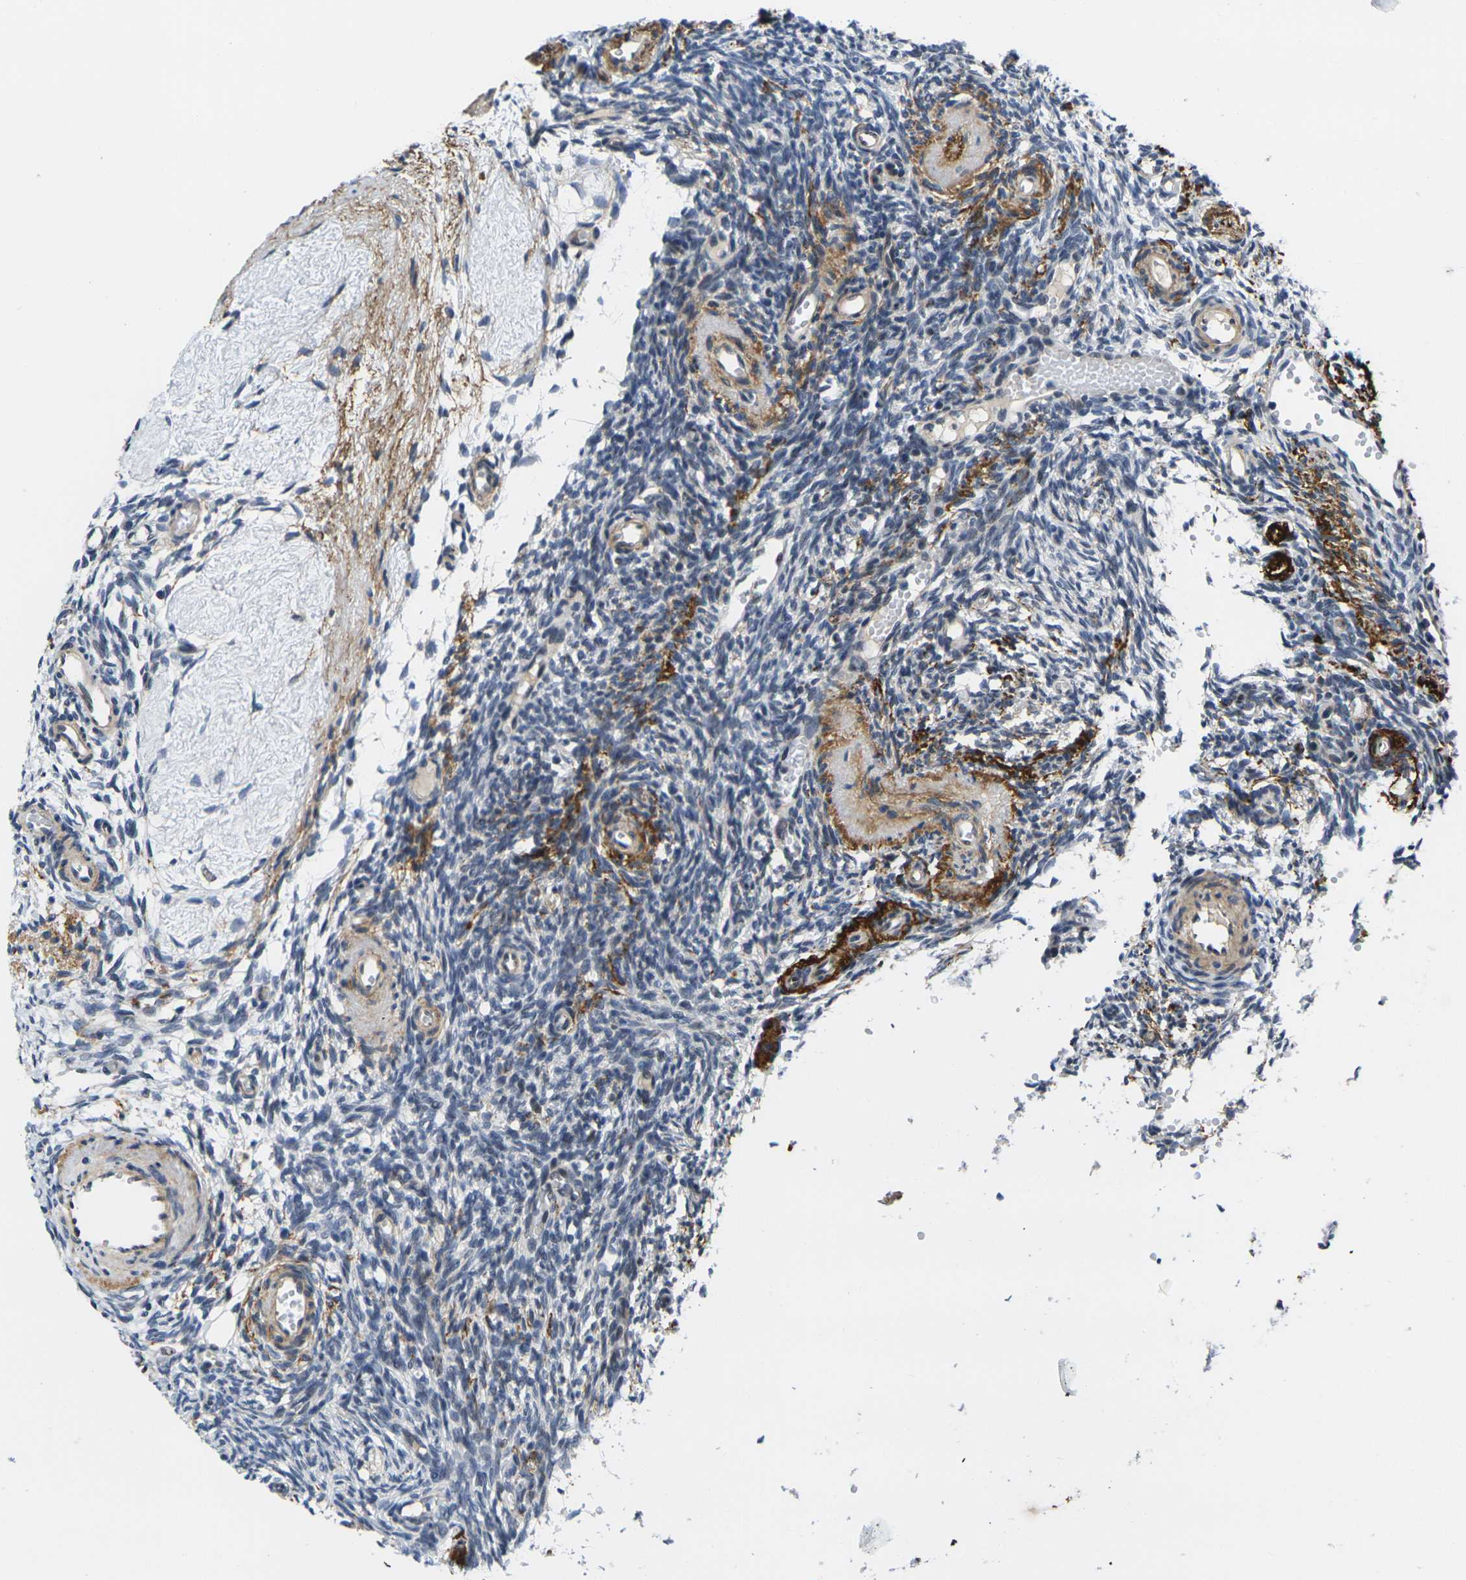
{"staining": {"intensity": "moderate", "quantity": "<25%", "location": "cytoplasmic/membranous"}, "tissue": "ovary", "cell_type": "Ovarian stroma cells", "image_type": "normal", "snomed": [{"axis": "morphology", "description": "Normal tissue, NOS"}, {"axis": "topography", "description": "Ovary"}], "caption": "Protein staining reveals moderate cytoplasmic/membranous positivity in about <25% of ovarian stroma cells in benign ovary. (DAB (3,3'-diaminobenzidine) IHC with brightfield microscopy, high magnification).", "gene": "RBM7", "patient": {"sex": "female", "age": 35}}